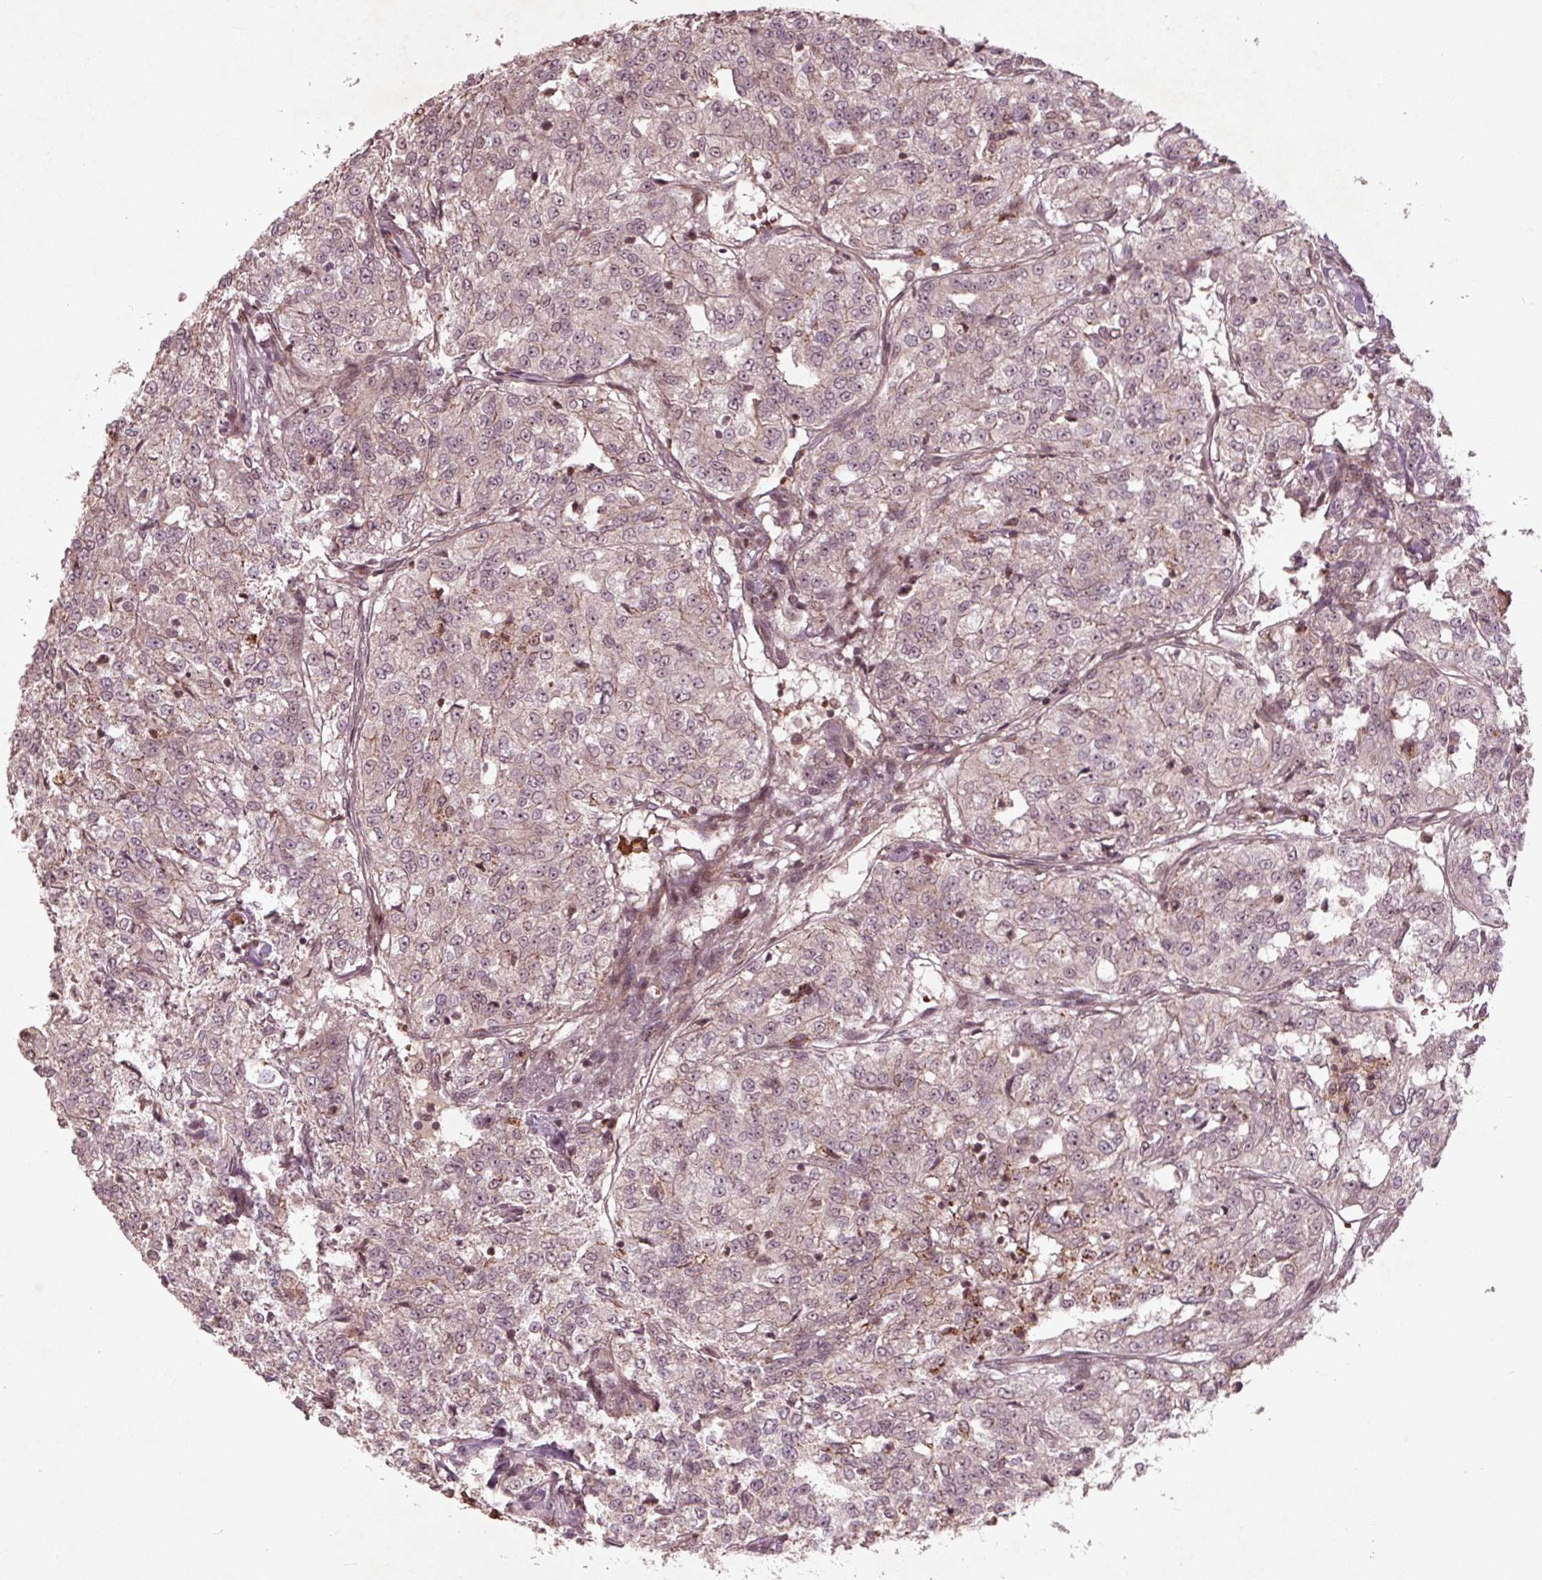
{"staining": {"intensity": "negative", "quantity": "none", "location": "none"}, "tissue": "renal cancer", "cell_type": "Tumor cells", "image_type": "cancer", "snomed": [{"axis": "morphology", "description": "Adenocarcinoma, NOS"}, {"axis": "topography", "description": "Kidney"}], "caption": "Immunohistochemistry of renal cancer (adenocarcinoma) reveals no expression in tumor cells. (DAB (3,3'-diaminobenzidine) immunohistochemistry (IHC), high magnification).", "gene": "CDKL4", "patient": {"sex": "female", "age": 63}}